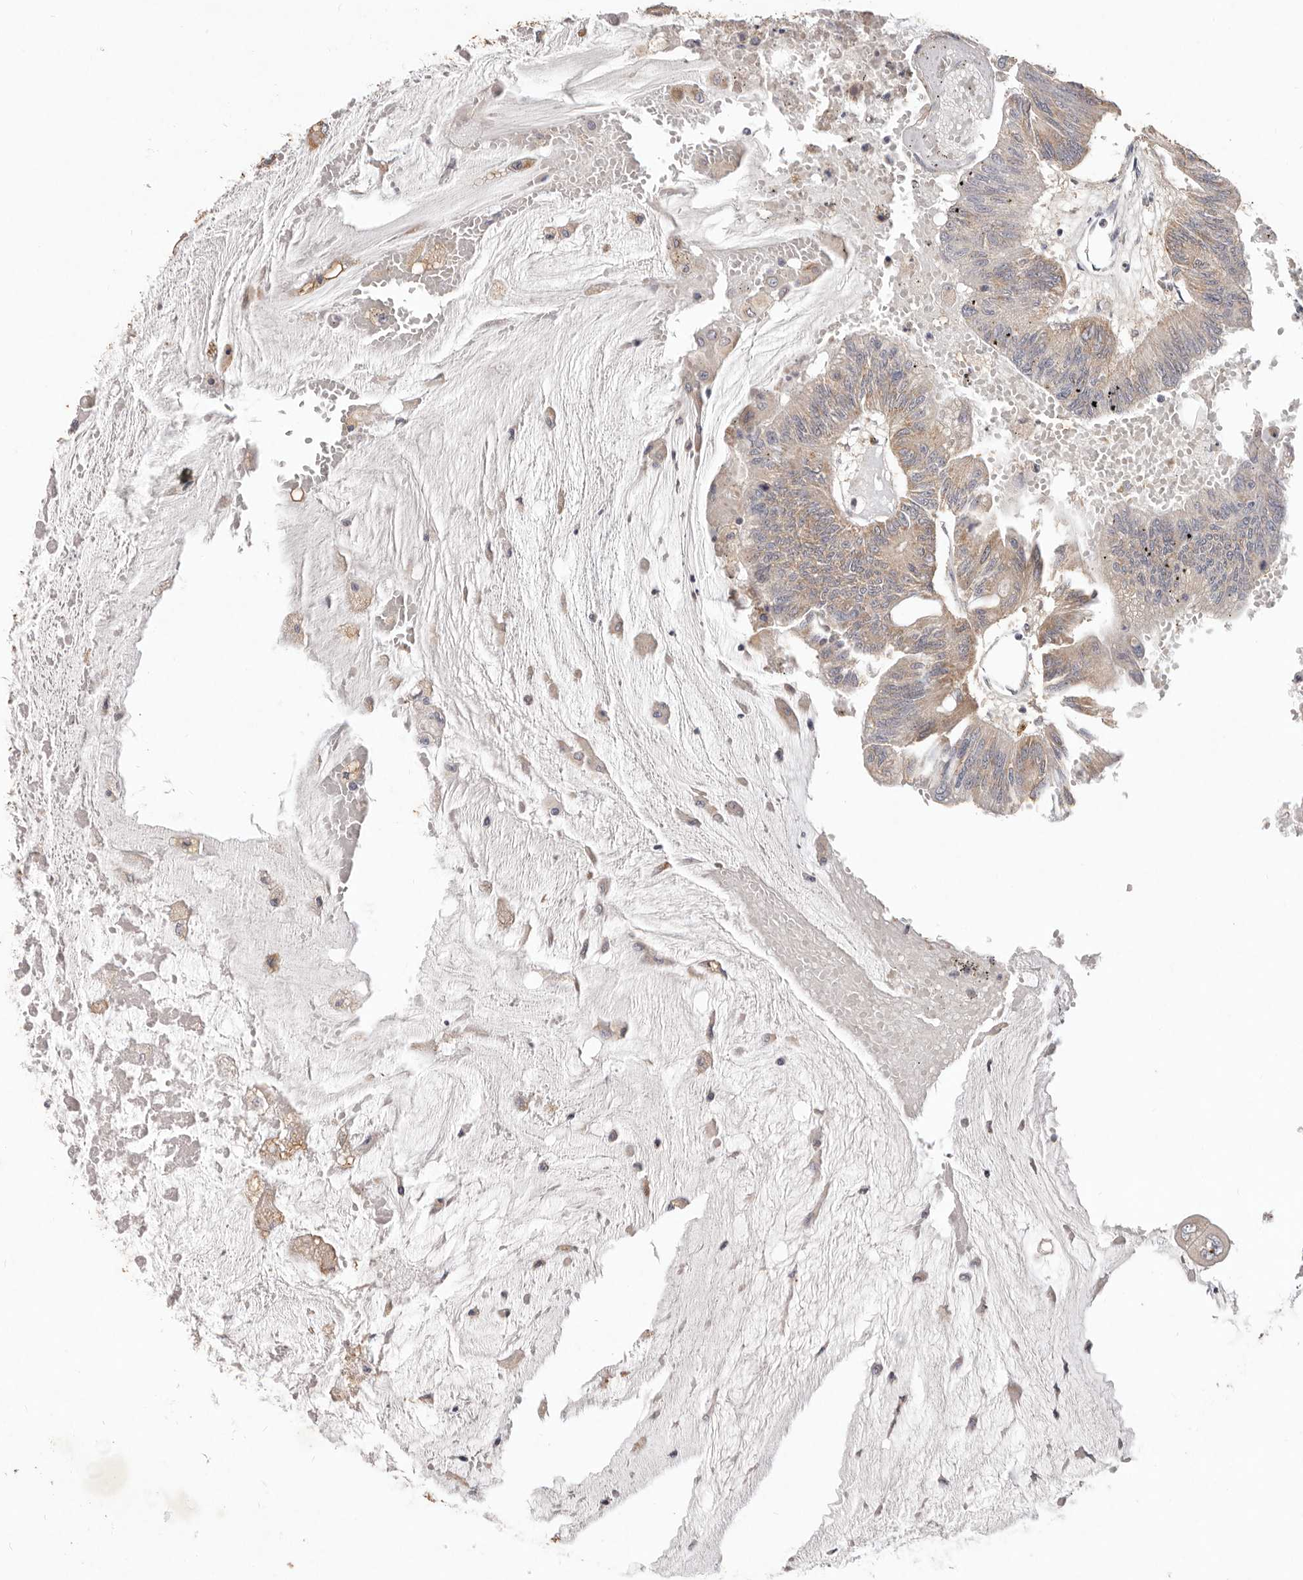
{"staining": {"intensity": "weak", "quantity": ">75%", "location": "cytoplasmic/membranous"}, "tissue": "colorectal cancer", "cell_type": "Tumor cells", "image_type": "cancer", "snomed": [{"axis": "morphology", "description": "Adenoma, NOS"}, {"axis": "morphology", "description": "Adenocarcinoma, NOS"}, {"axis": "topography", "description": "Colon"}], "caption": "Colorectal cancer (adenoma) stained with IHC shows weak cytoplasmic/membranous expression in about >75% of tumor cells. Using DAB (3,3'-diaminobenzidine) (brown) and hematoxylin (blue) stains, captured at high magnification using brightfield microscopy.", "gene": "WDR77", "patient": {"sex": "male", "age": 79}}